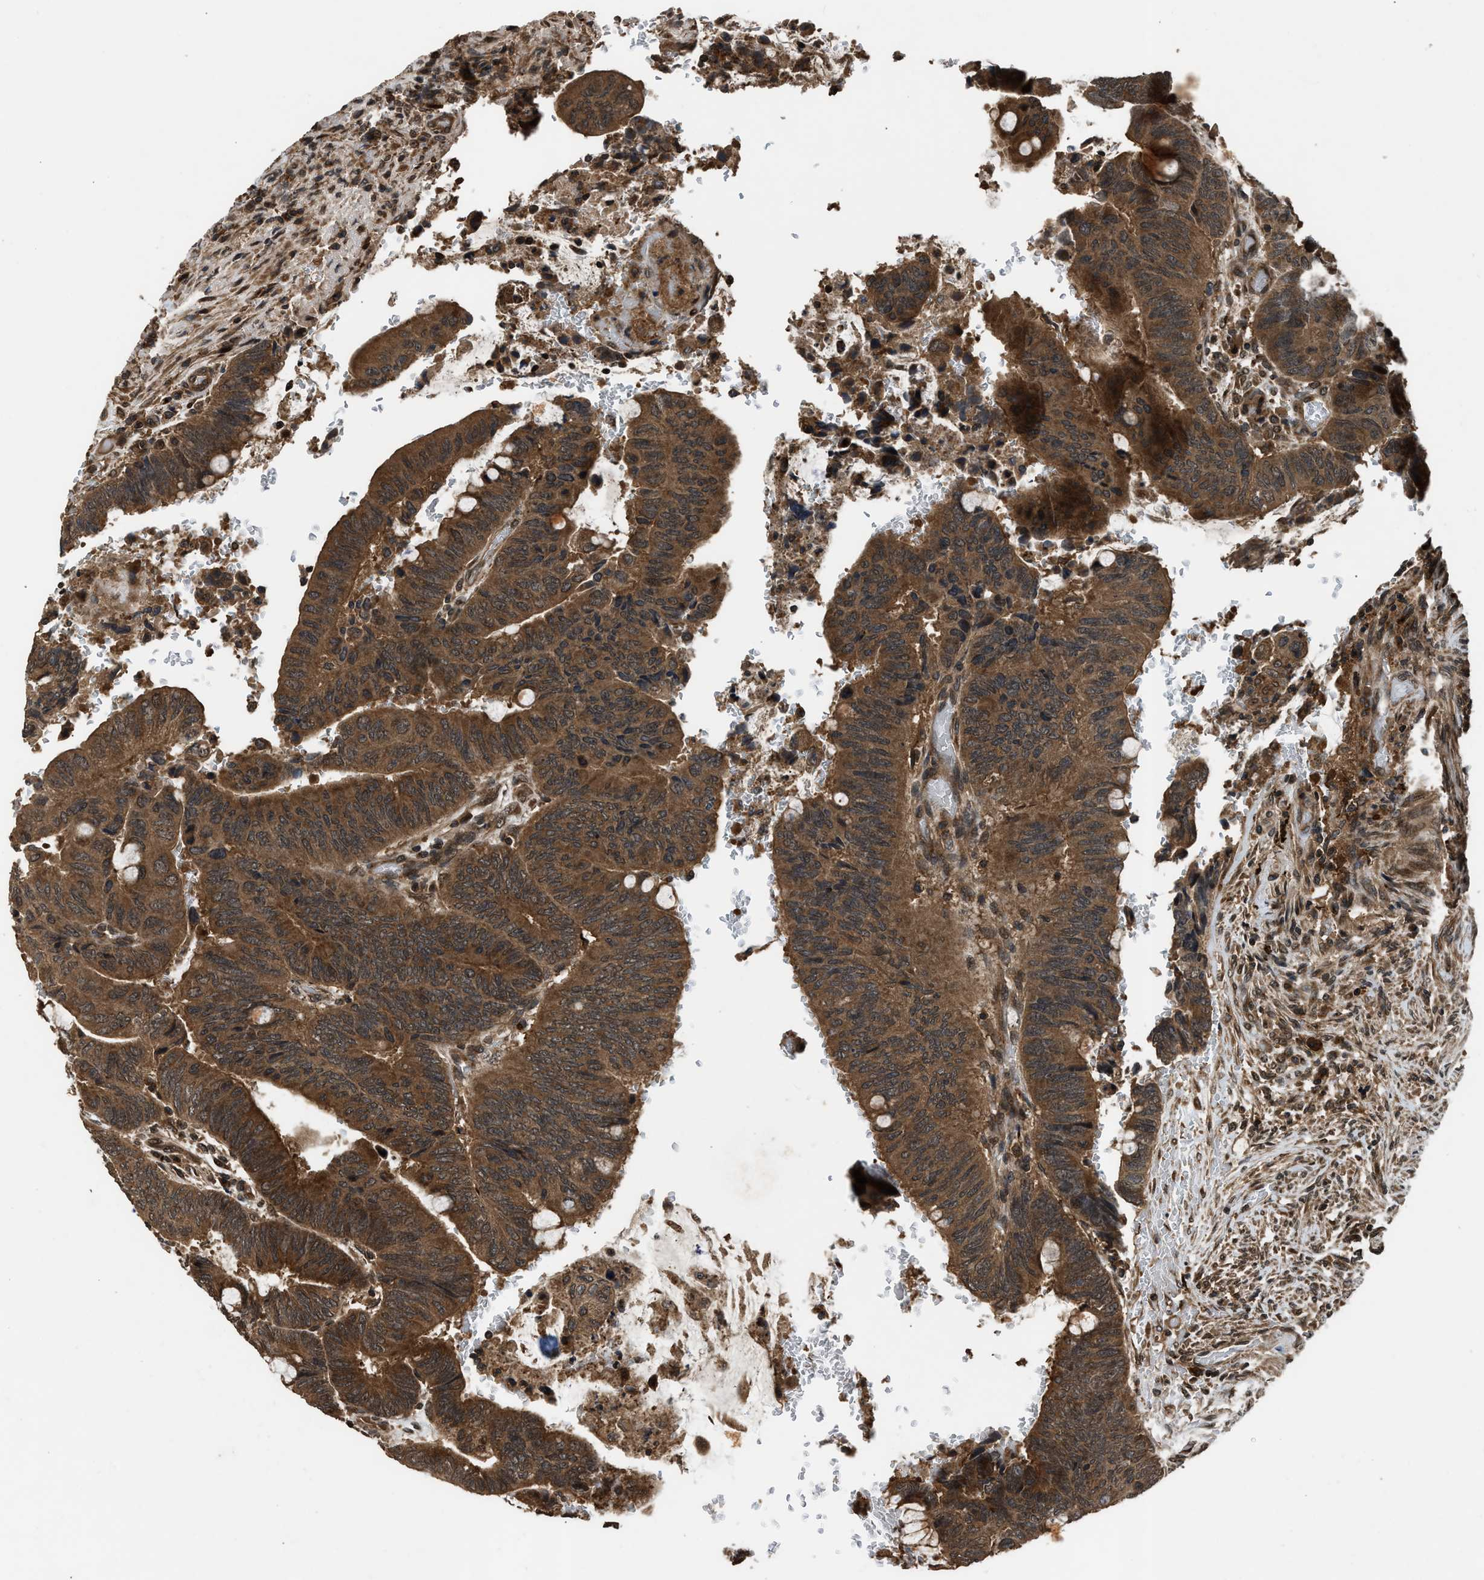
{"staining": {"intensity": "moderate", "quantity": ">75%", "location": "cytoplasmic/membranous"}, "tissue": "colorectal cancer", "cell_type": "Tumor cells", "image_type": "cancer", "snomed": [{"axis": "morphology", "description": "Normal tissue, NOS"}, {"axis": "morphology", "description": "Adenocarcinoma, NOS"}, {"axis": "topography", "description": "Rectum"}, {"axis": "topography", "description": "Peripheral nerve tissue"}], "caption": "IHC photomicrograph of human colorectal adenocarcinoma stained for a protein (brown), which exhibits medium levels of moderate cytoplasmic/membranous expression in approximately >75% of tumor cells.", "gene": "RPS6KB1", "patient": {"sex": "male", "age": 92}}